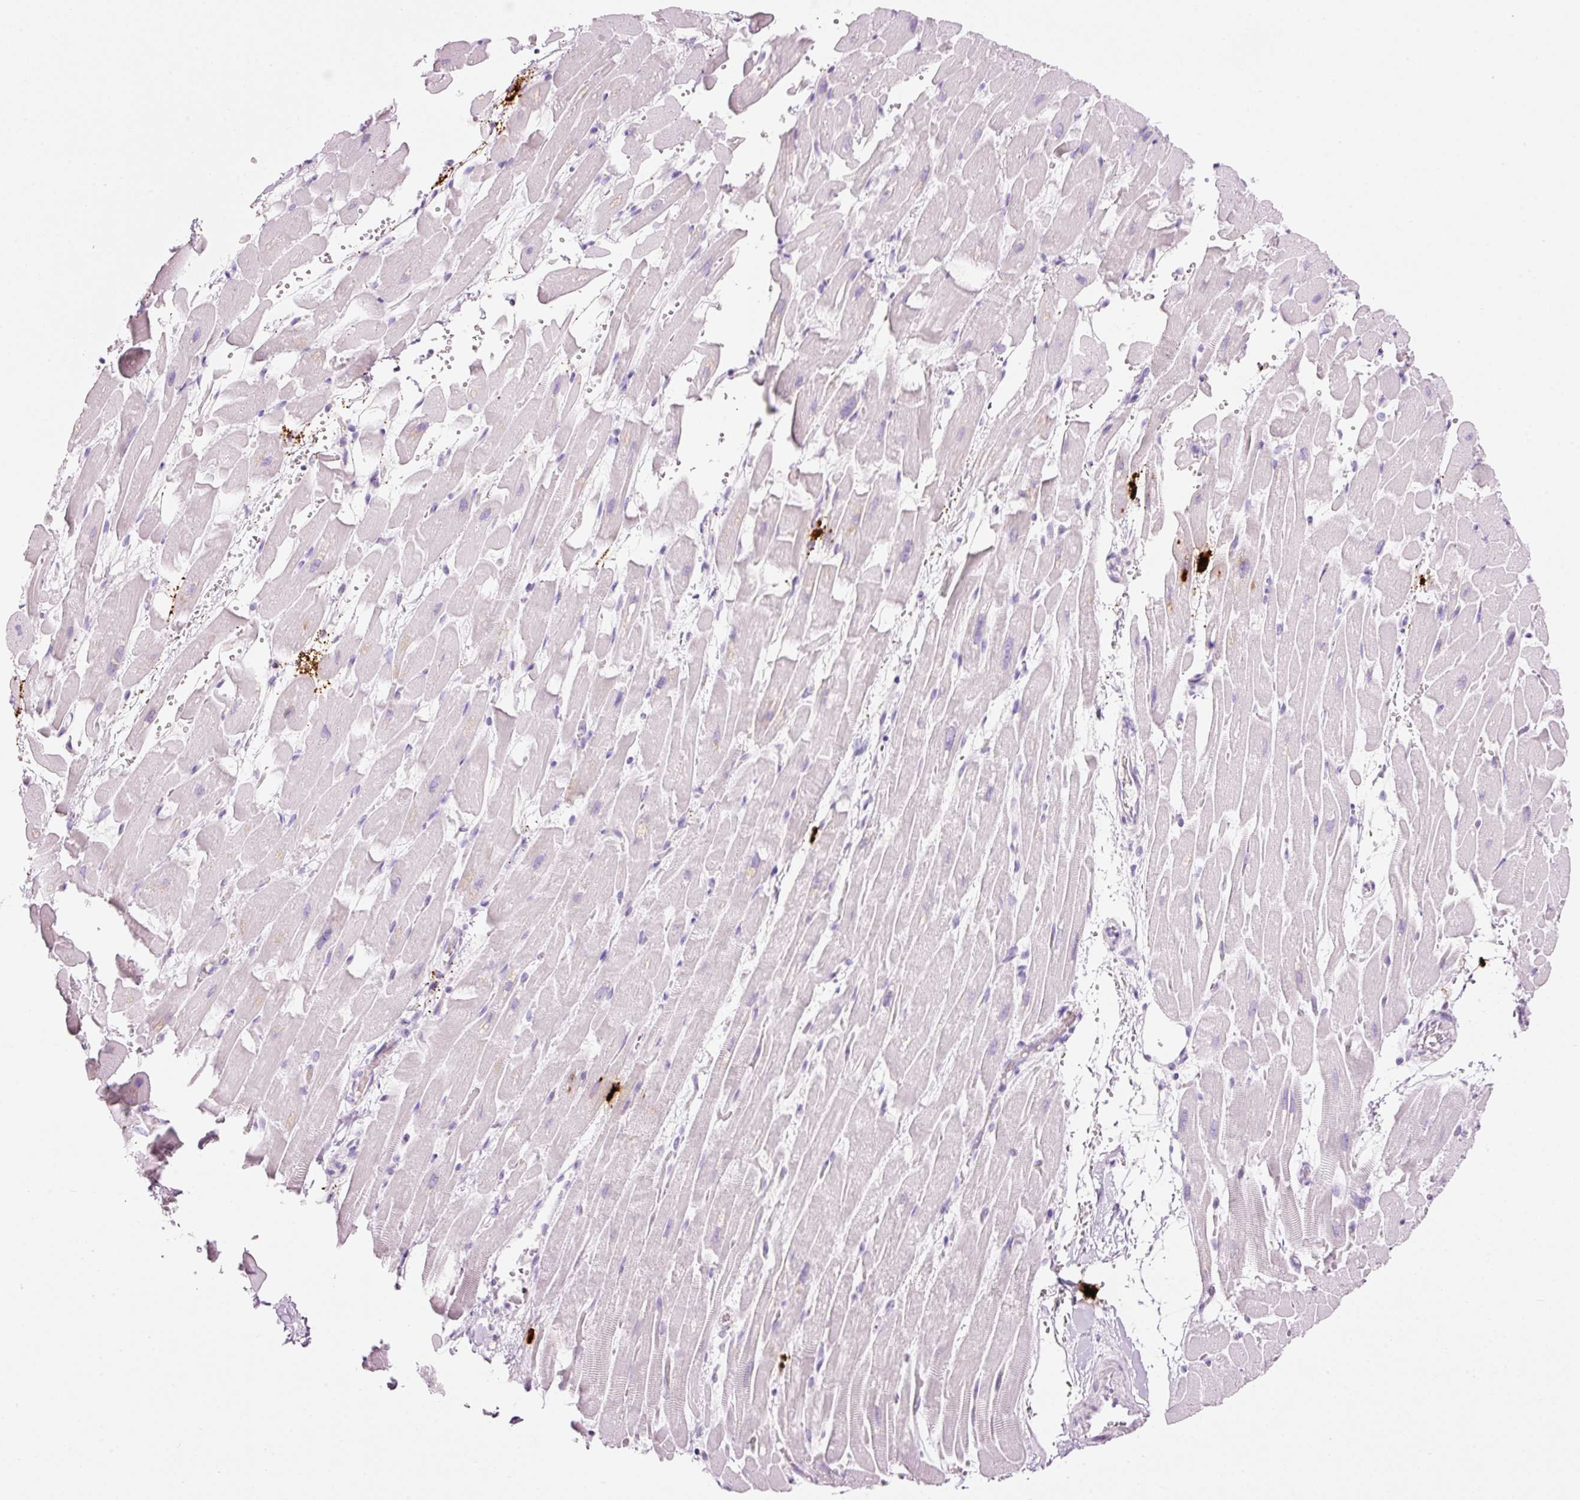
{"staining": {"intensity": "negative", "quantity": "none", "location": "none"}, "tissue": "heart muscle", "cell_type": "Cardiomyocytes", "image_type": "normal", "snomed": [{"axis": "morphology", "description": "Normal tissue, NOS"}, {"axis": "topography", "description": "Heart"}], "caption": "An image of heart muscle stained for a protein demonstrates no brown staining in cardiomyocytes. (IHC, brightfield microscopy, high magnification).", "gene": "CMA1", "patient": {"sex": "male", "age": 37}}